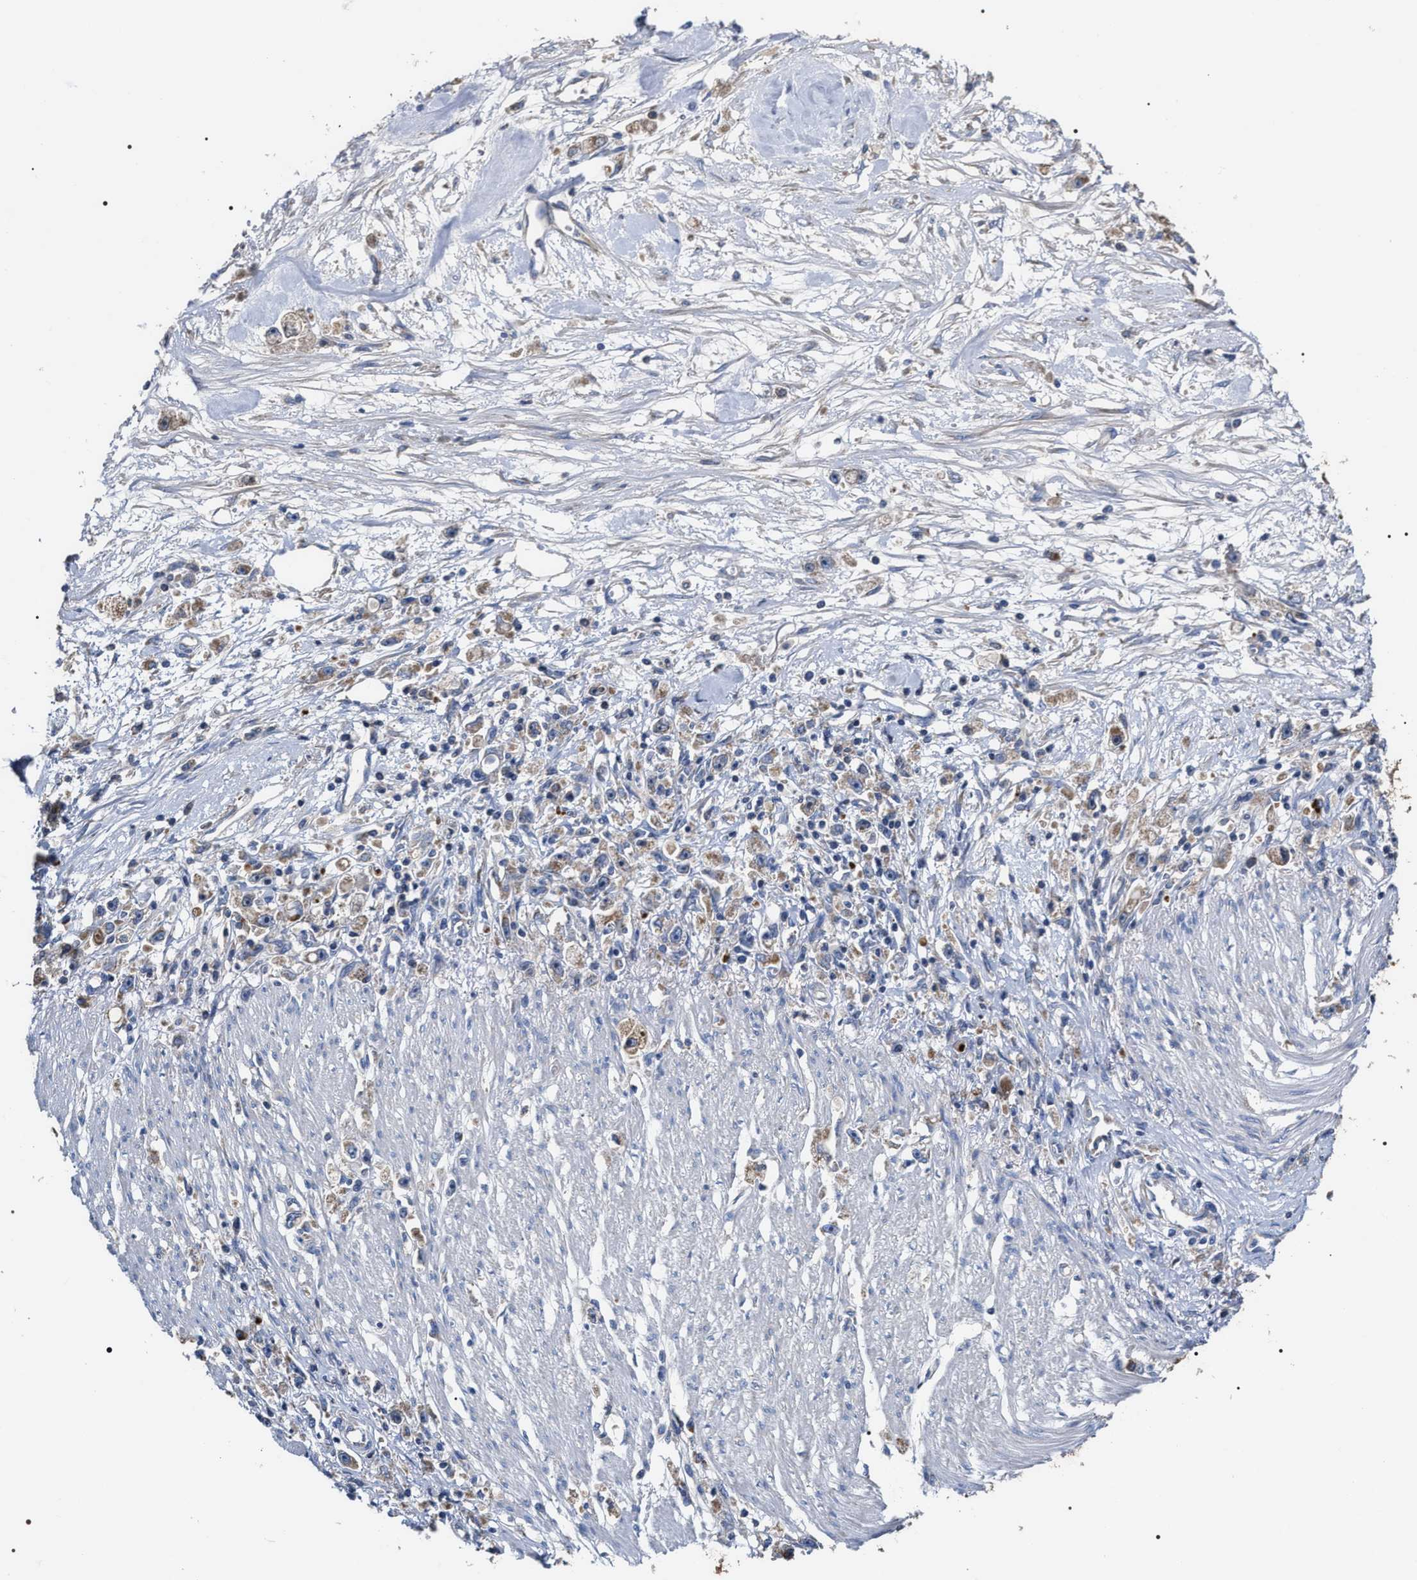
{"staining": {"intensity": "weak", "quantity": ">75%", "location": "cytoplasmic/membranous"}, "tissue": "stomach cancer", "cell_type": "Tumor cells", "image_type": "cancer", "snomed": [{"axis": "morphology", "description": "Adenocarcinoma, NOS"}, {"axis": "topography", "description": "Stomach"}], "caption": "The photomicrograph reveals staining of stomach cancer, revealing weak cytoplasmic/membranous protein positivity (brown color) within tumor cells.", "gene": "MACC1", "patient": {"sex": "female", "age": 59}}